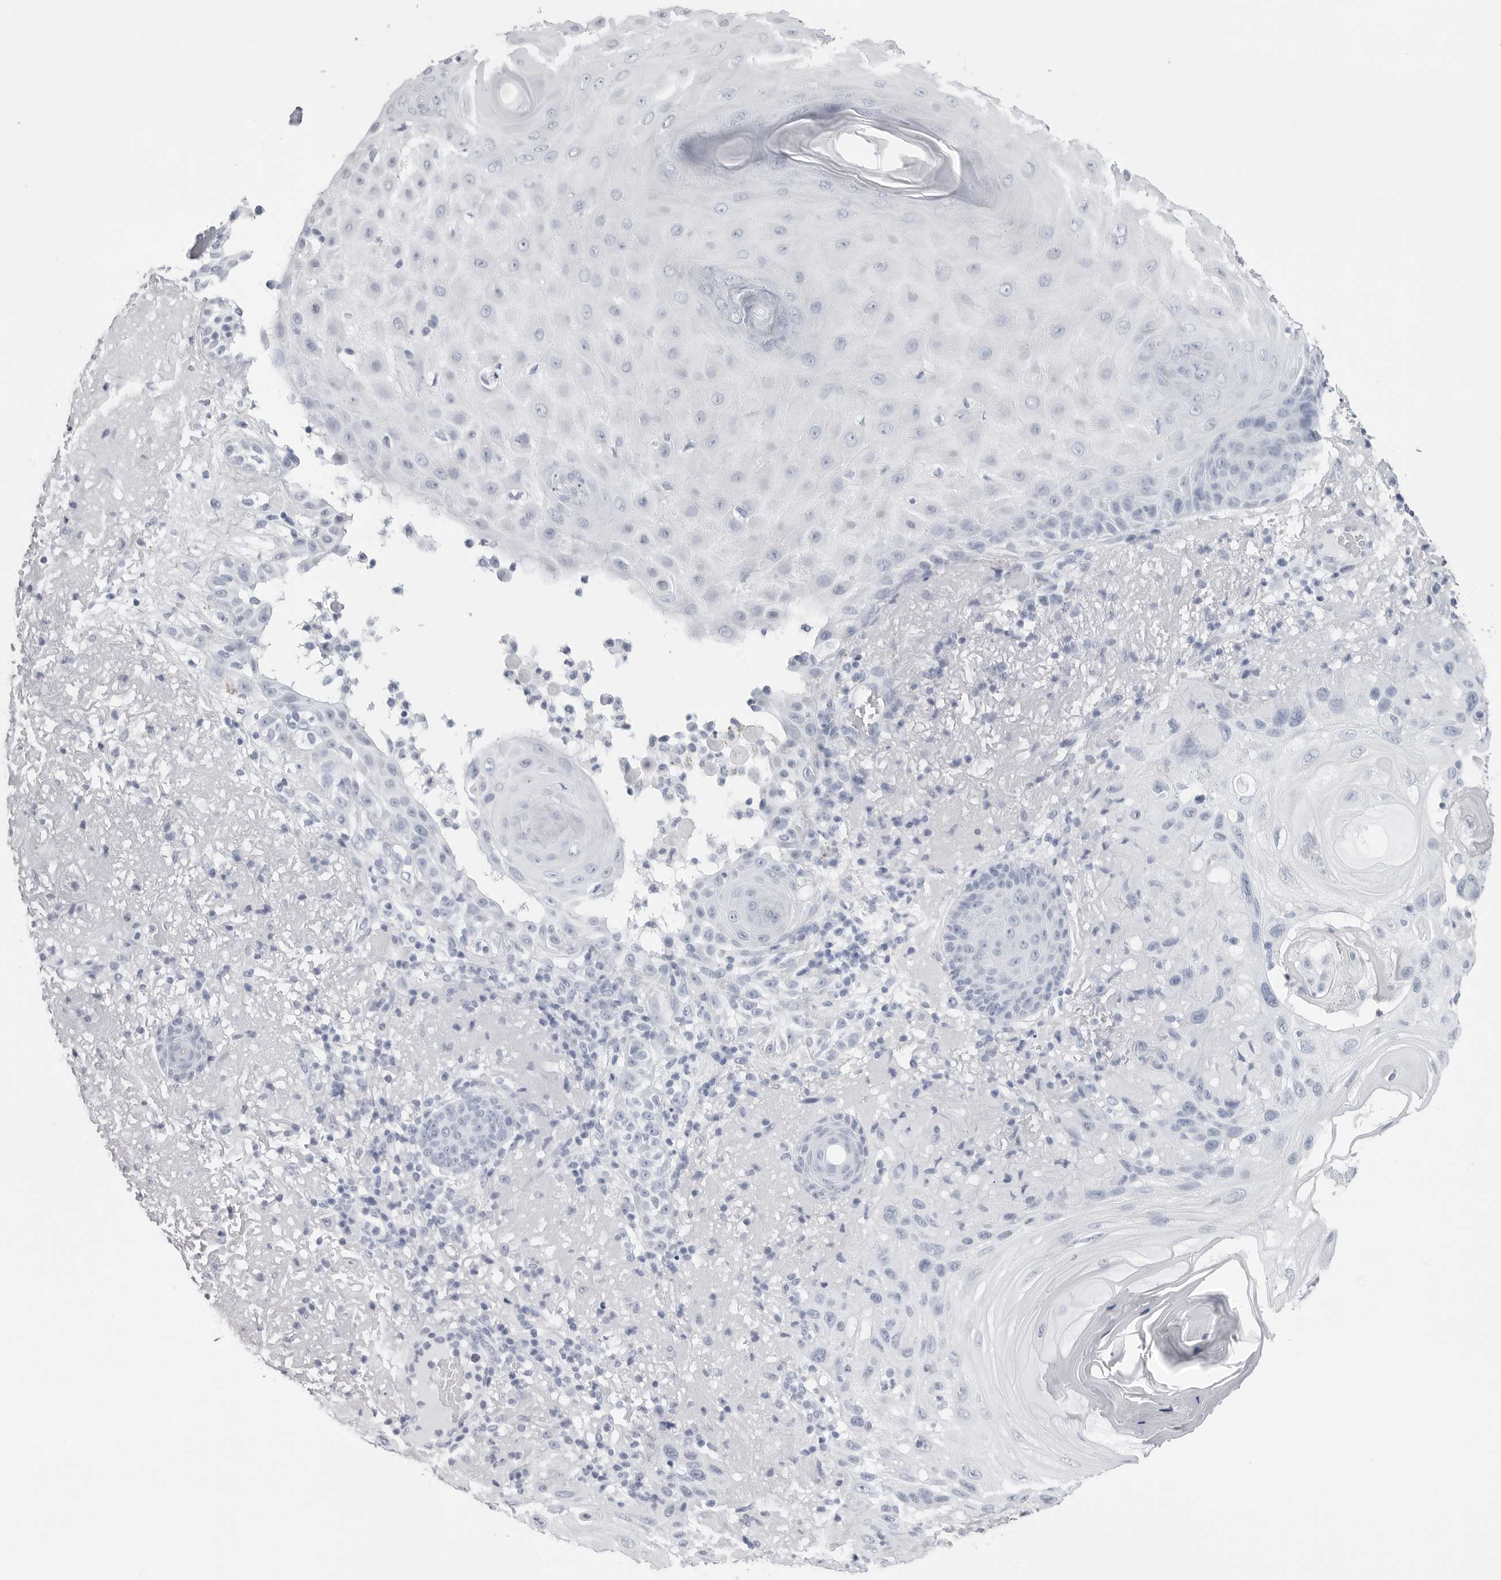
{"staining": {"intensity": "negative", "quantity": "none", "location": "none"}, "tissue": "skin cancer", "cell_type": "Tumor cells", "image_type": "cancer", "snomed": [{"axis": "morphology", "description": "Normal tissue, NOS"}, {"axis": "morphology", "description": "Squamous cell carcinoma, NOS"}, {"axis": "topography", "description": "Skin"}], "caption": "The micrograph reveals no staining of tumor cells in skin cancer. (DAB IHC with hematoxylin counter stain).", "gene": "CST2", "patient": {"sex": "female", "age": 96}}